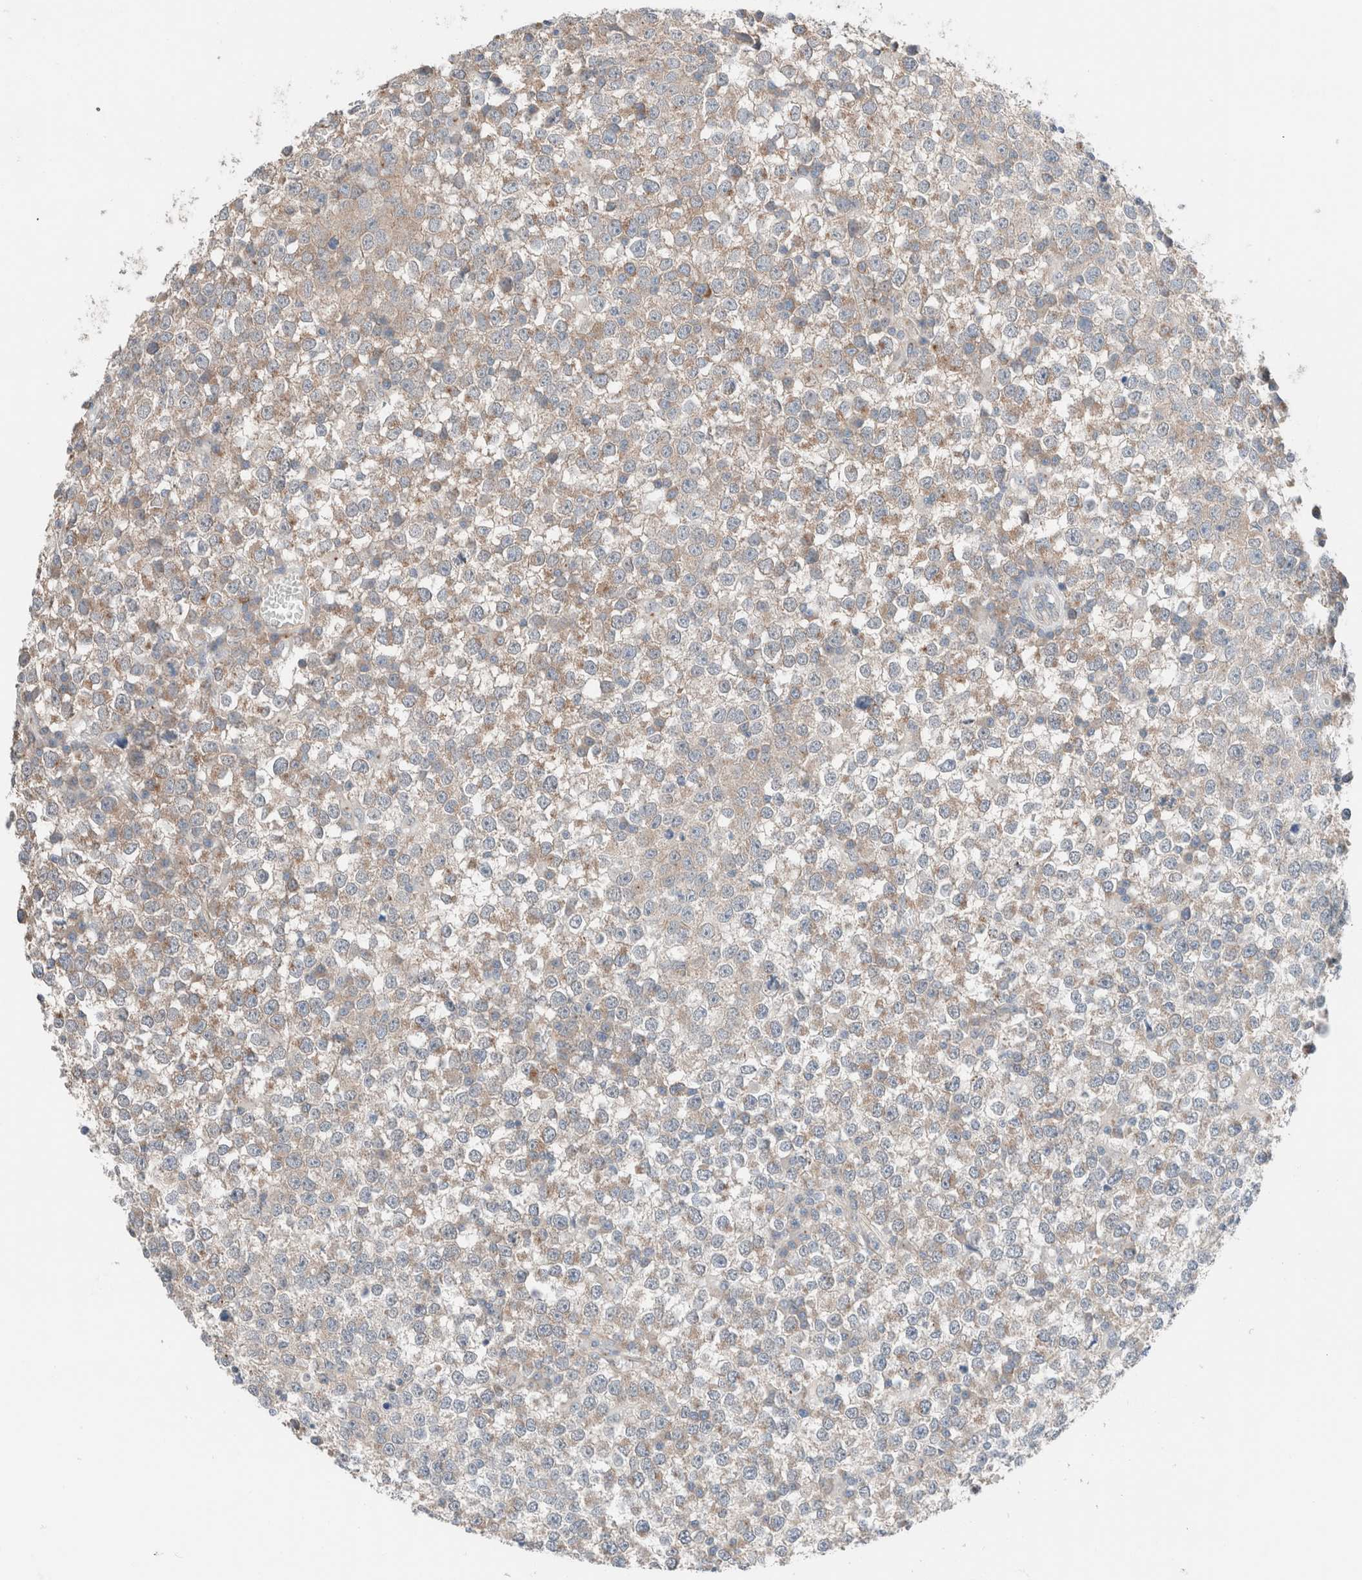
{"staining": {"intensity": "weak", "quantity": ">75%", "location": "cytoplasmic/membranous"}, "tissue": "testis cancer", "cell_type": "Tumor cells", "image_type": "cancer", "snomed": [{"axis": "morphology", "description": "Seminoma, NOS"}, {"axis": "topography", "description": "Testis"}], "caption": "Immunohistochemistry (IHC) photomicrograph of human testis seminoma stained for a protein (brown), which reveals low levels of weak cytoplasmic/membranous expression in about >75% of tumor cells.", "gene": "CASC3", "patient": {"sex": "male", "age": 65}}